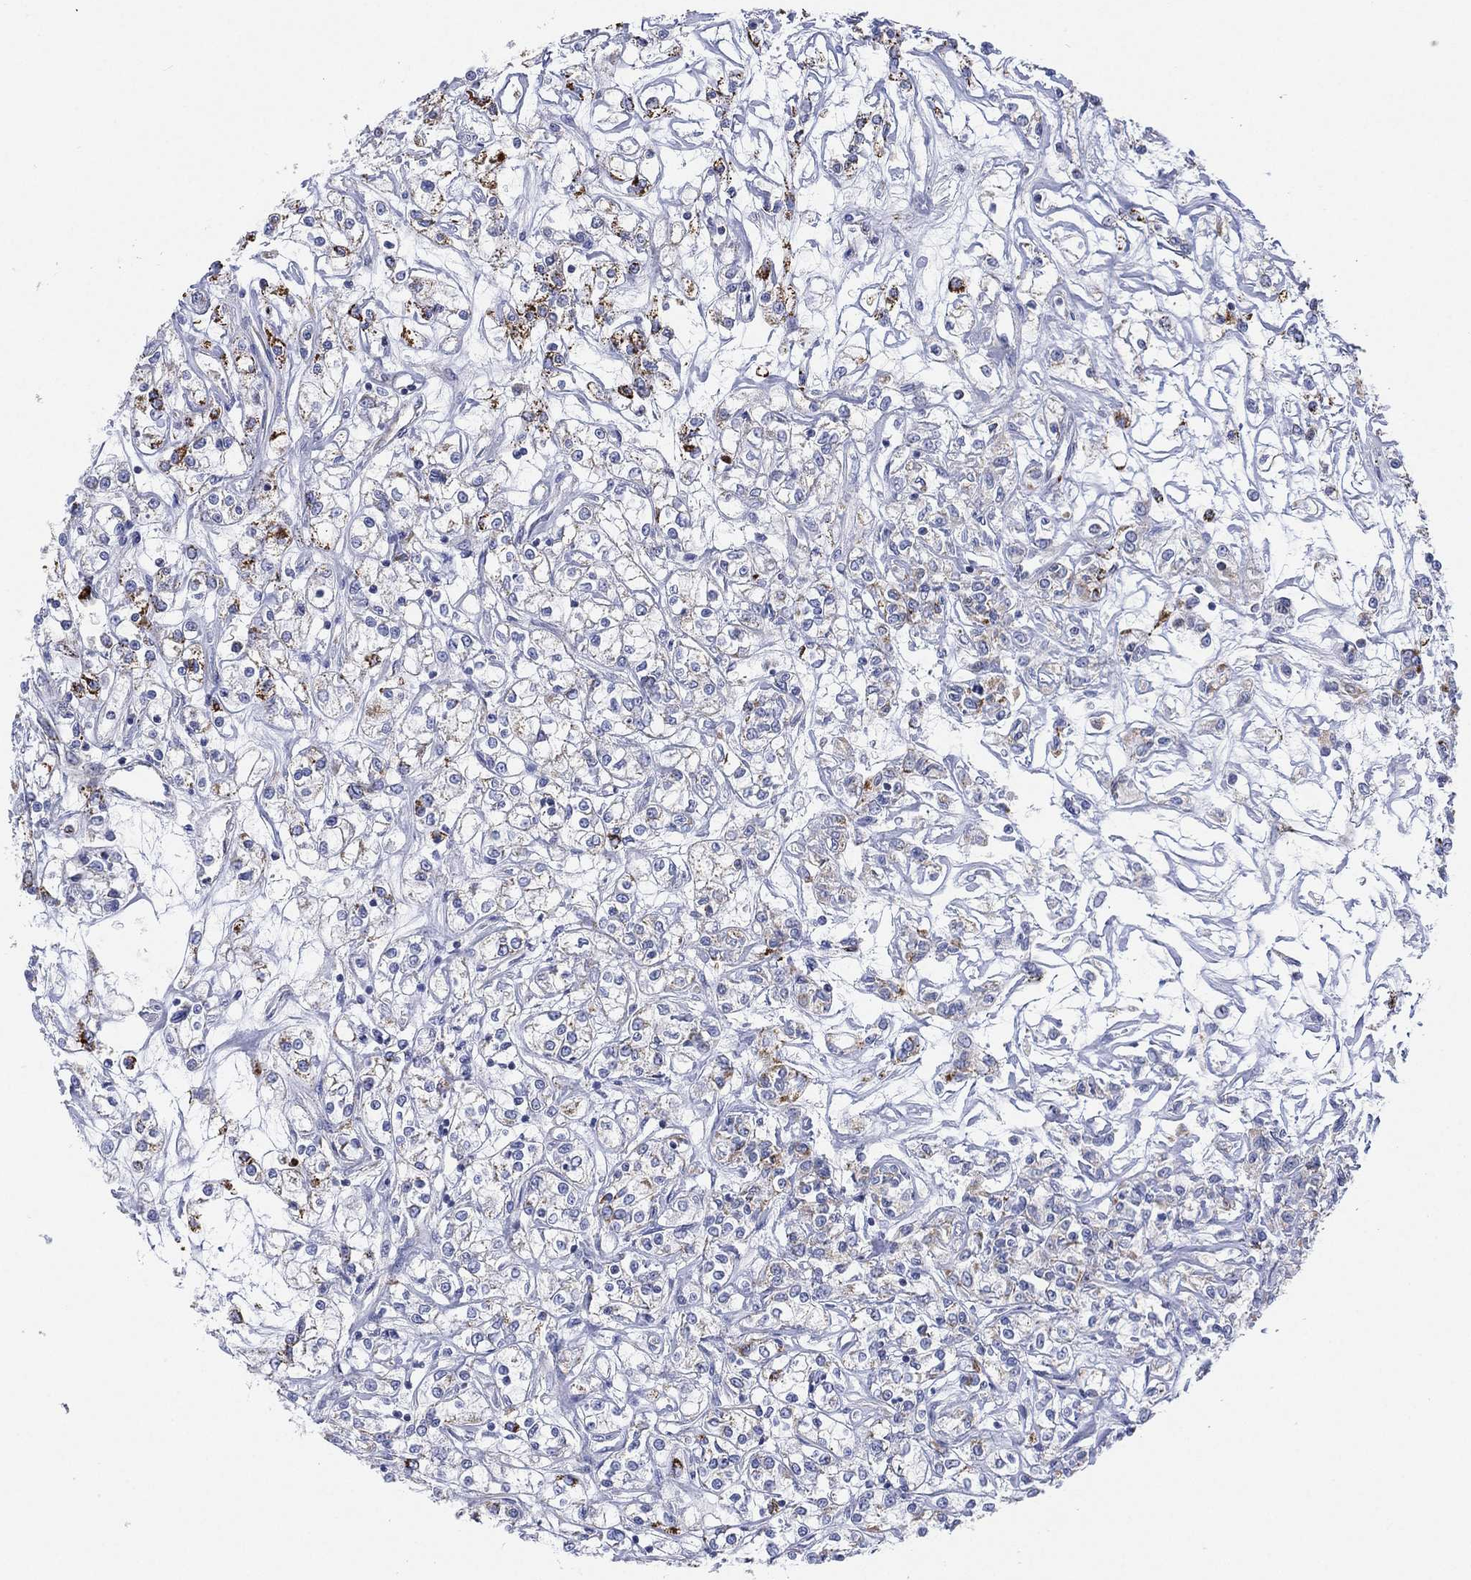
{"staining": {"intensity": "moderate", "quantity": "<25%", "location": "cytoplasmic/membranous"}, "tissue": "renal cancer", "cell_type": "Tumor cells", "image_type": "cancer", "snomed": [{"axis": "morphology", "description": "Adenocarcinoma, NOS"}, {"axis": "topography", "description": "Kidney"}], "caption": "This is an image of IHC staining of renal cancer, which shows moderate positivity in the cytoplasmic/membranous of tumor cells.", "gene": "INA", "patient": {"sex": "female", "age": 59}}